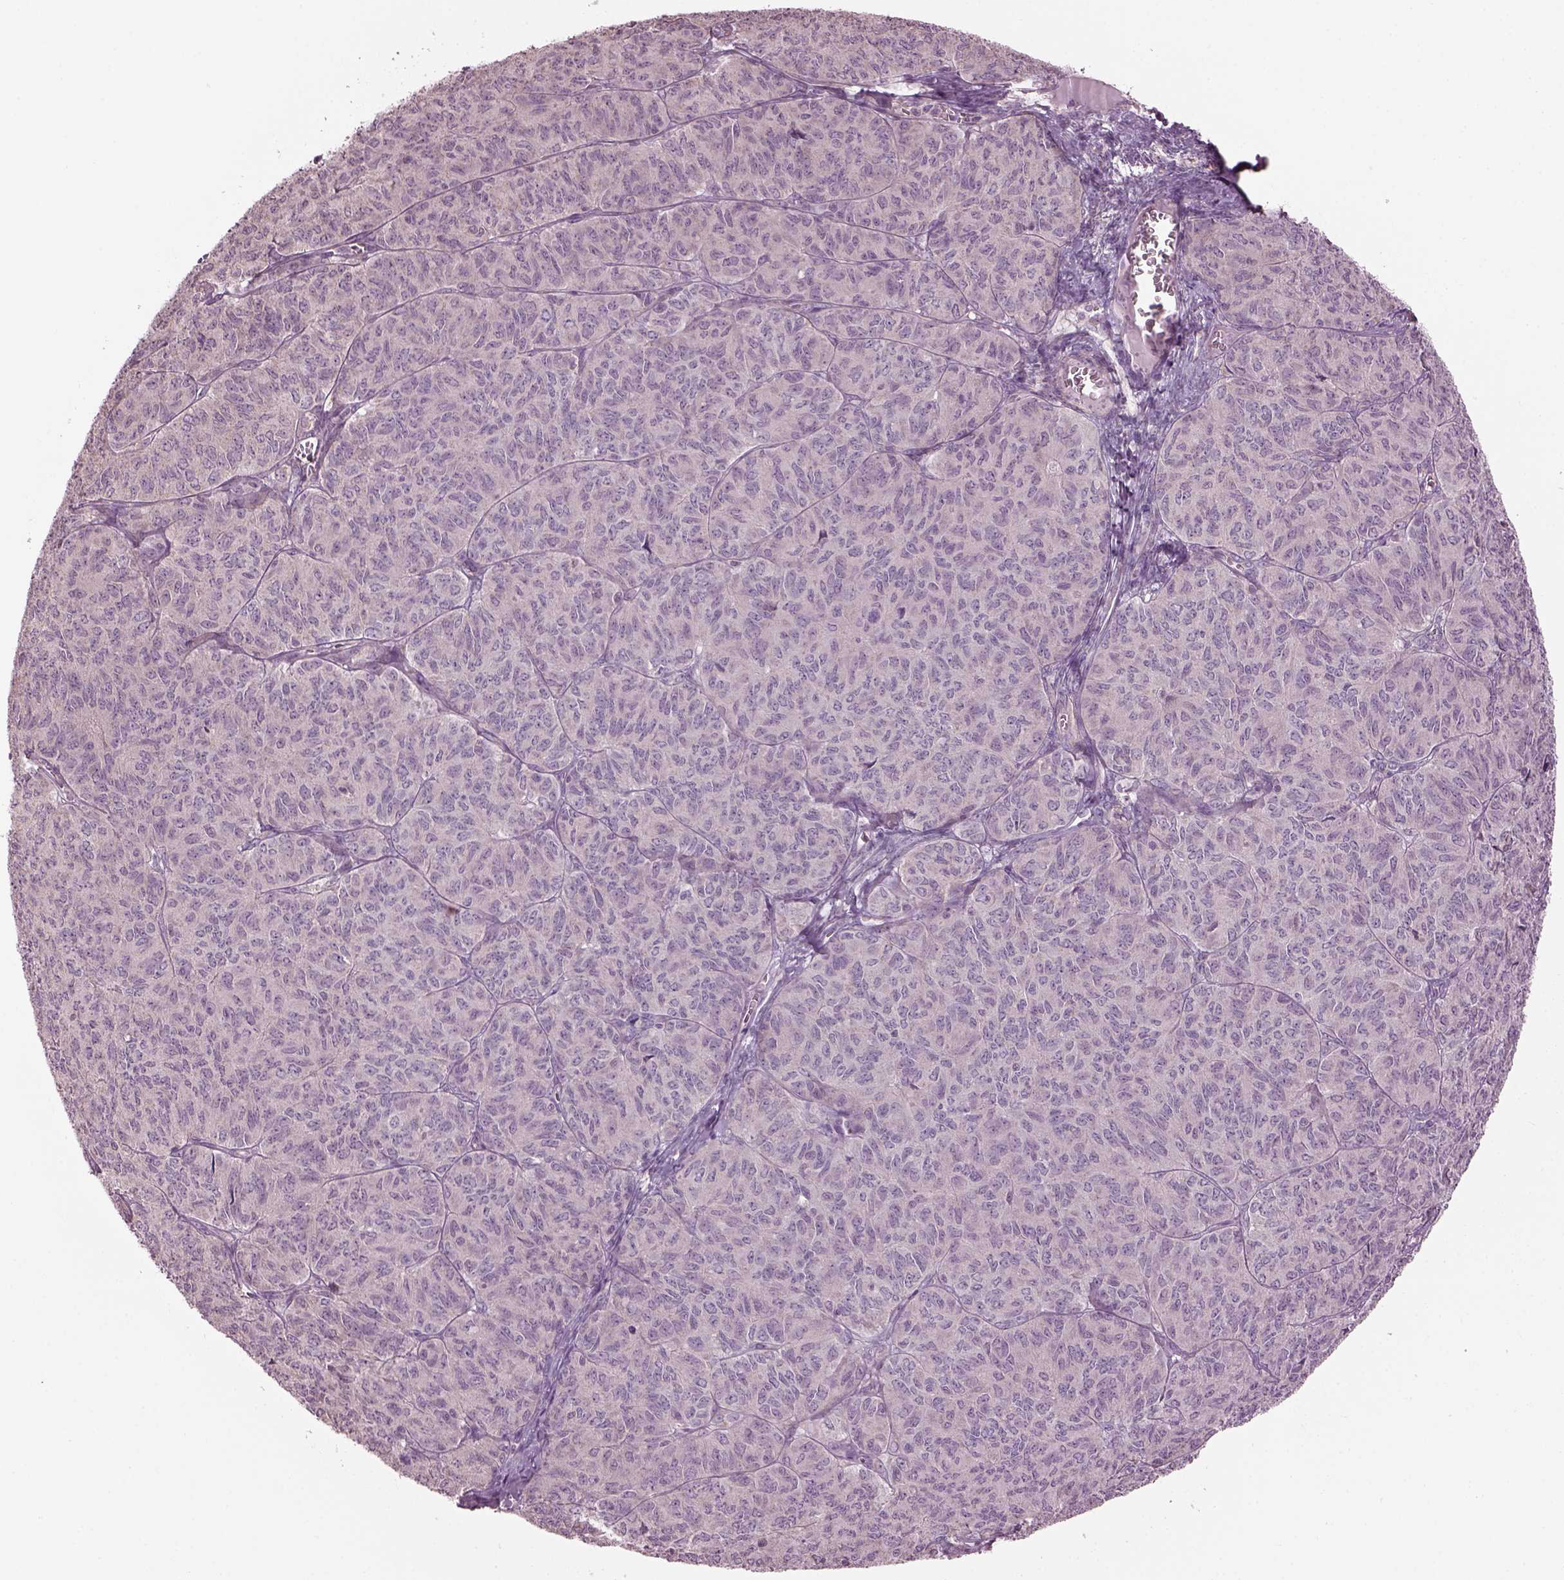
{"staining": {"intensity": "negative", "quantity": "none", "location": "none"}, "tissue": "ovarian cancer", "cell_type": "Tumor cells", "image_type": "cancer", "snomed": [{"axis": "morphology", "description": "Carcinoma, endometroid"}, {"axis": "topography", "description": "Ovary"}], "caption": "The immunohistochemistry (IHC) micrograph has no significant positivity in tumor cells of endometroid carcinoma (ovarian) tissue.", "gene": "SPATA7", "patient": {"sex": "female", "age": 80}}